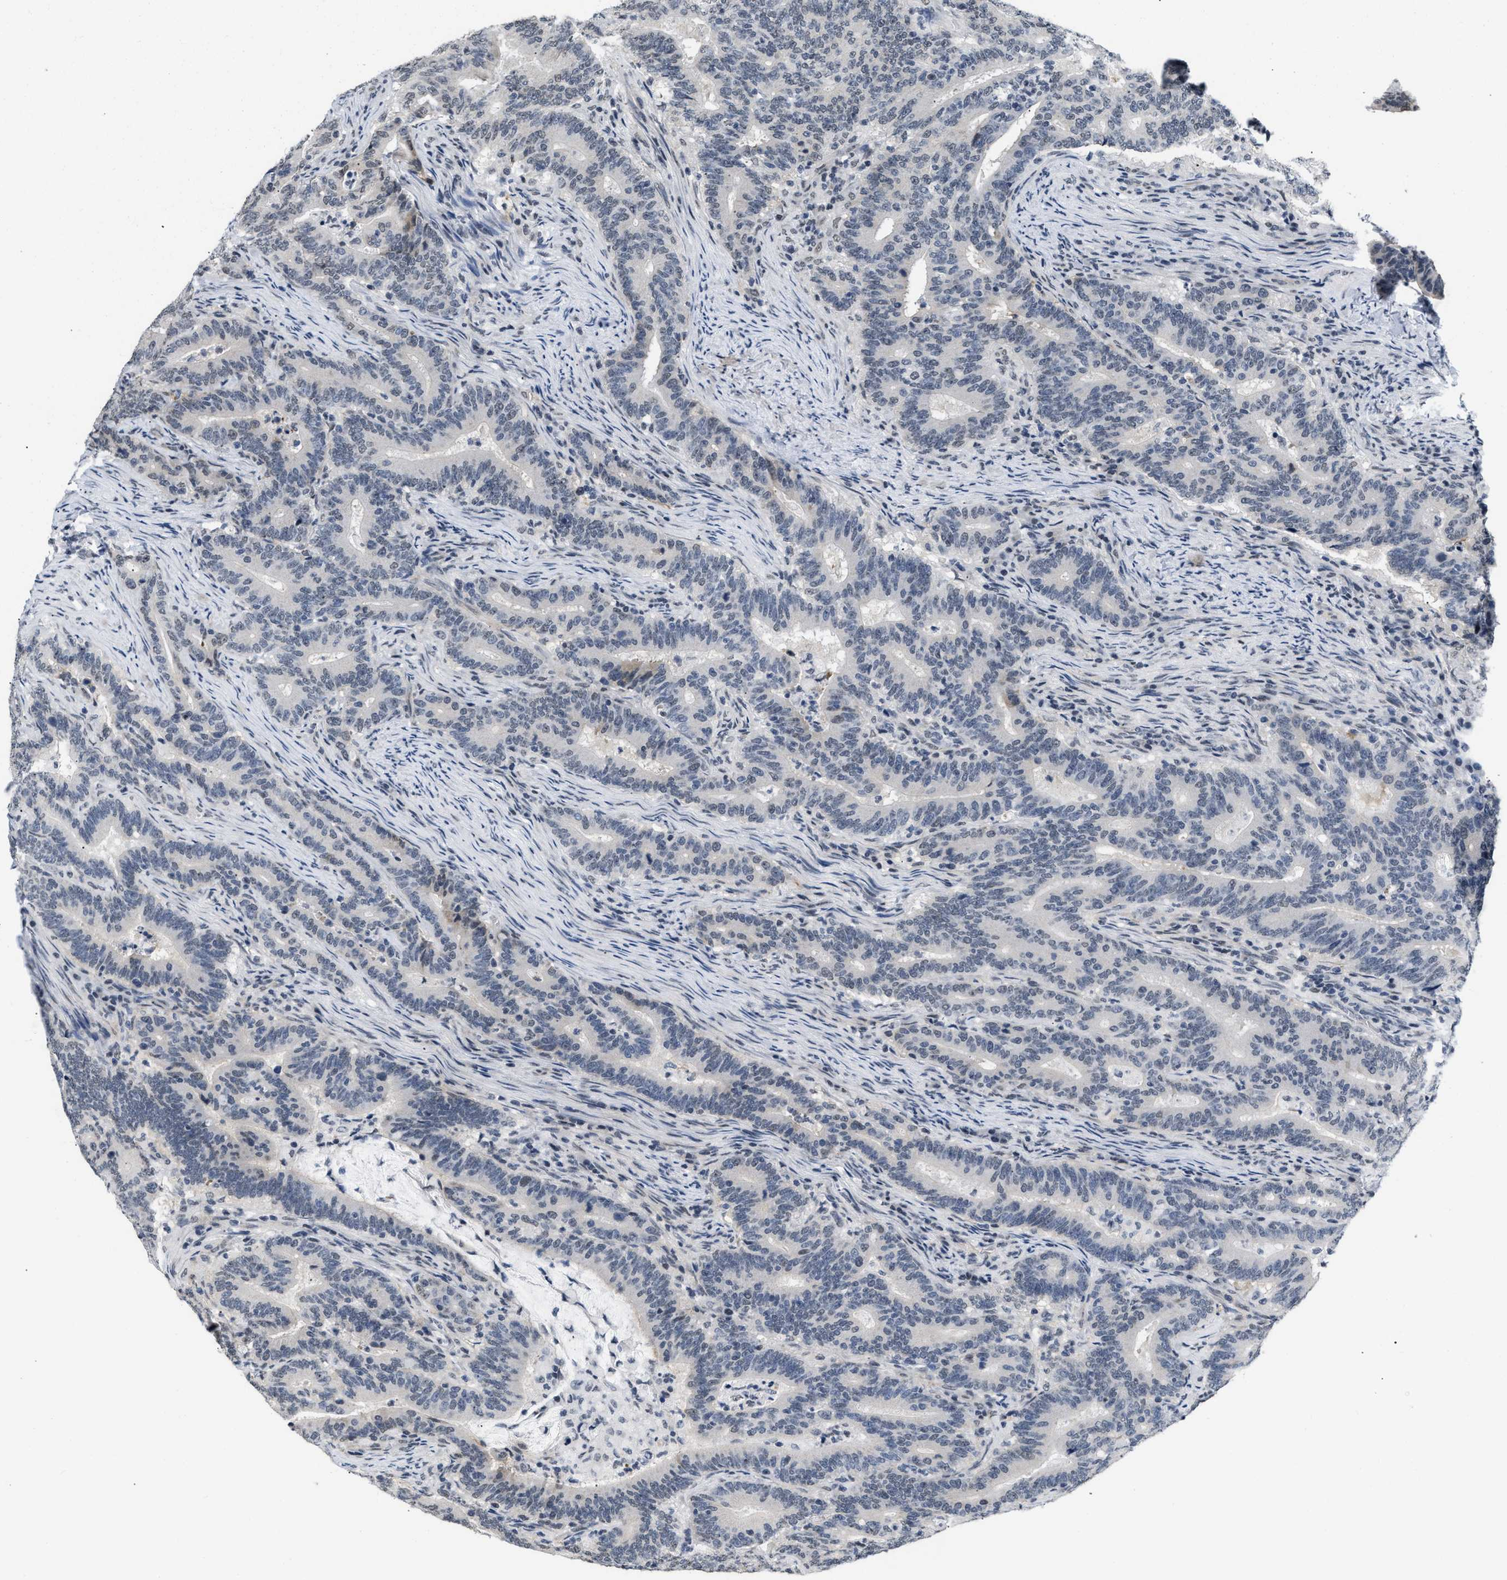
{"staining": {"intensity": "negative", "quantity": "none", "location": "none"}, "tissue": "colorectal cancer", "cell_type": "Tumor cells", "image_type": "cancer", "snomed": [{"axis": "morphology", "description": "Adenocarcinoma, NOS"}, {"axis": "topography", "description": "Colon"}], "caption": "The histopathology image reveals no staining of tumor cells in colorectal cancer.", "gene": "RAF1", "patient": {"sex": "female", "age": 66}}